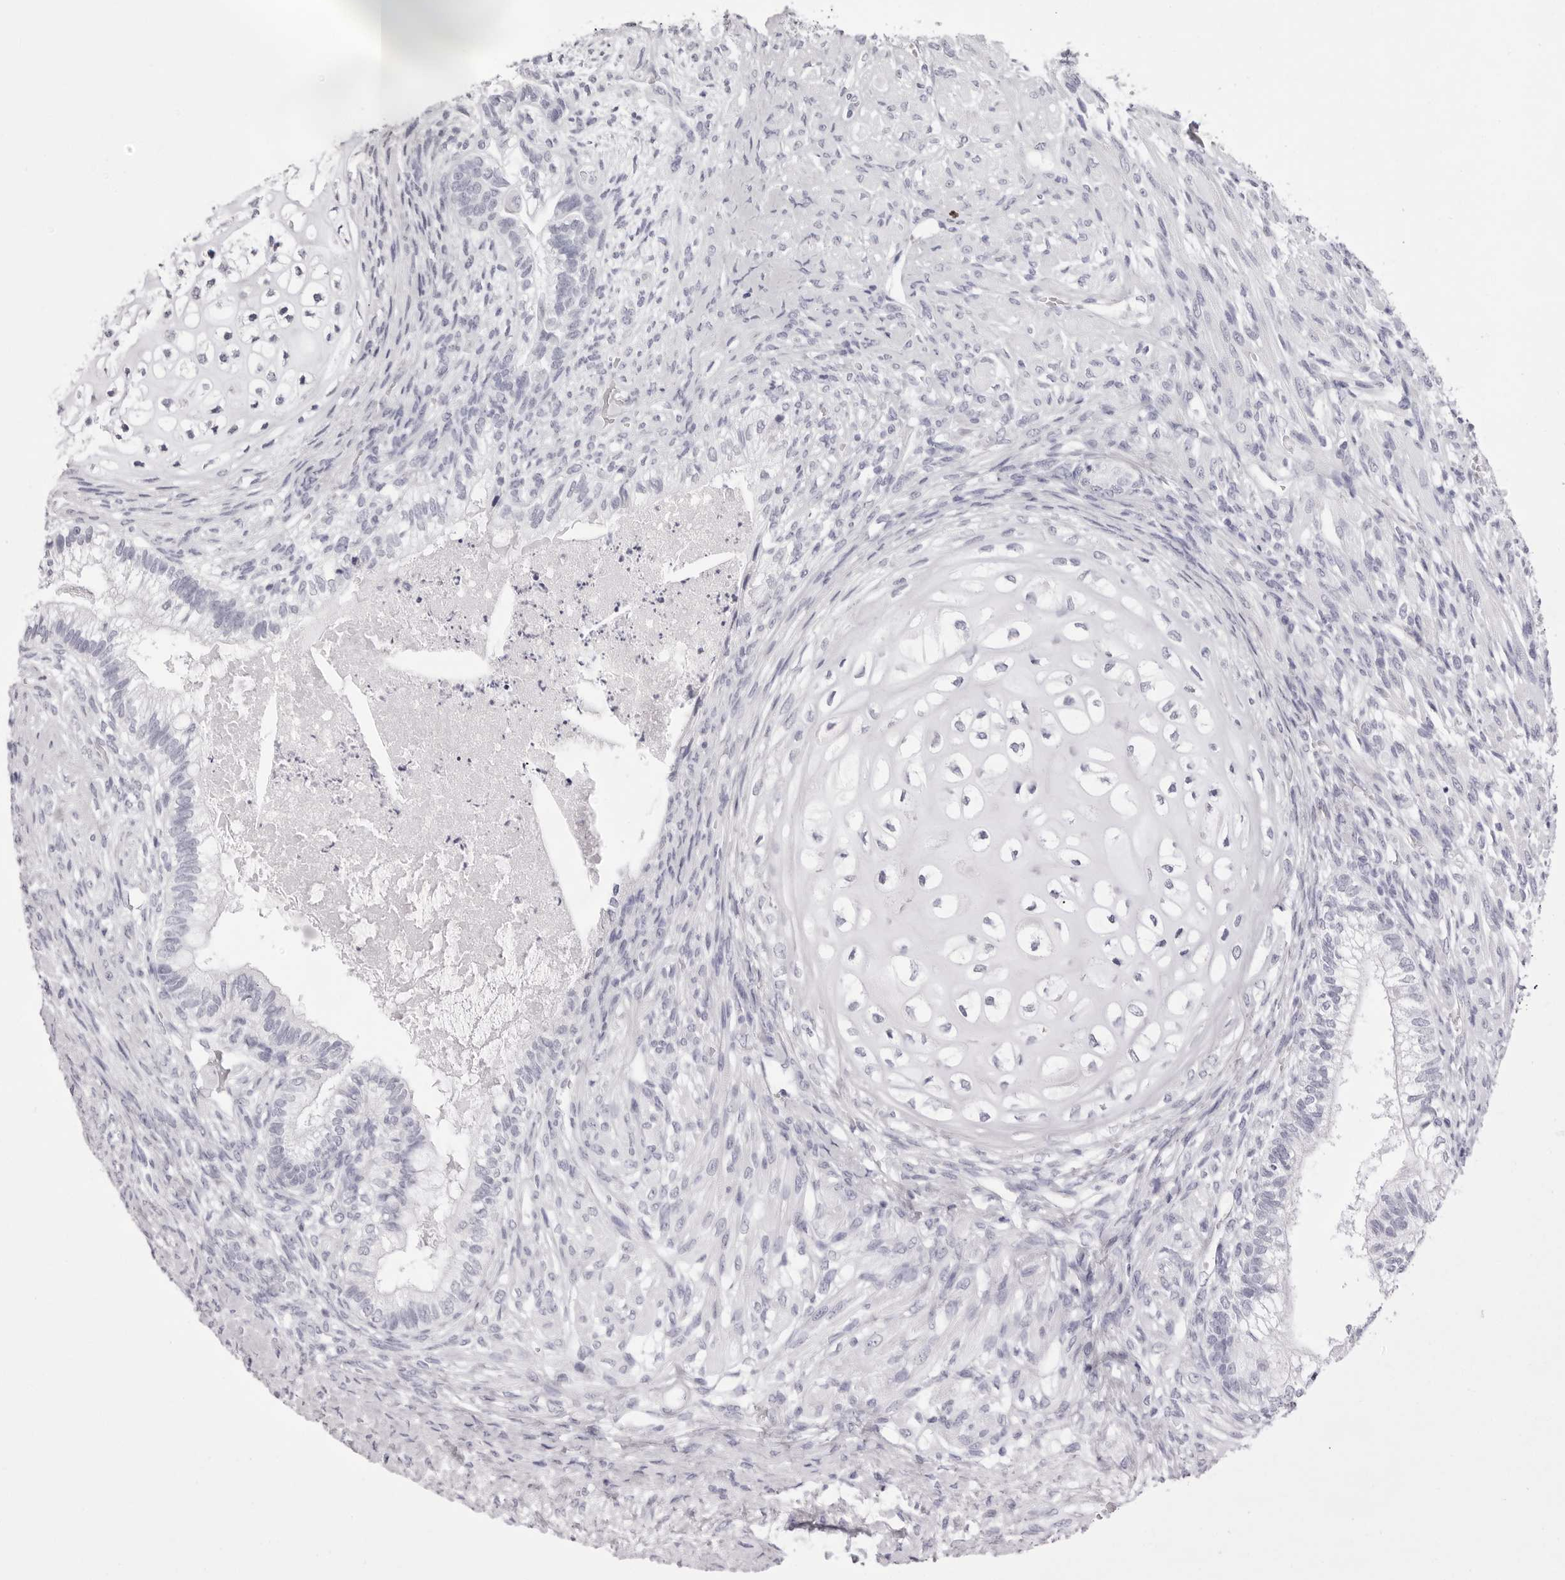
{"staining": {"intensity": "negative", "quantity": "none", "location": "none"}, "tissue": "testis cancer", "cell_type": "Tumor cells", "image_type": "cancer", "snomed": [{"axis": "morphology", "description": "Seminoma, NOS"}, {"axis": "morphology", "description": "Carcinoma, Embryonal, NOS"}, {"axis": "topography", "description": "Testis"}], "caption": "Human testis seminoma stained for a protein using immunohistochemistry (IHC) demonstrates no positivity in tumor cells.", "gene": "SPTA1", "patient": {"sex": "male", "age": 28}}